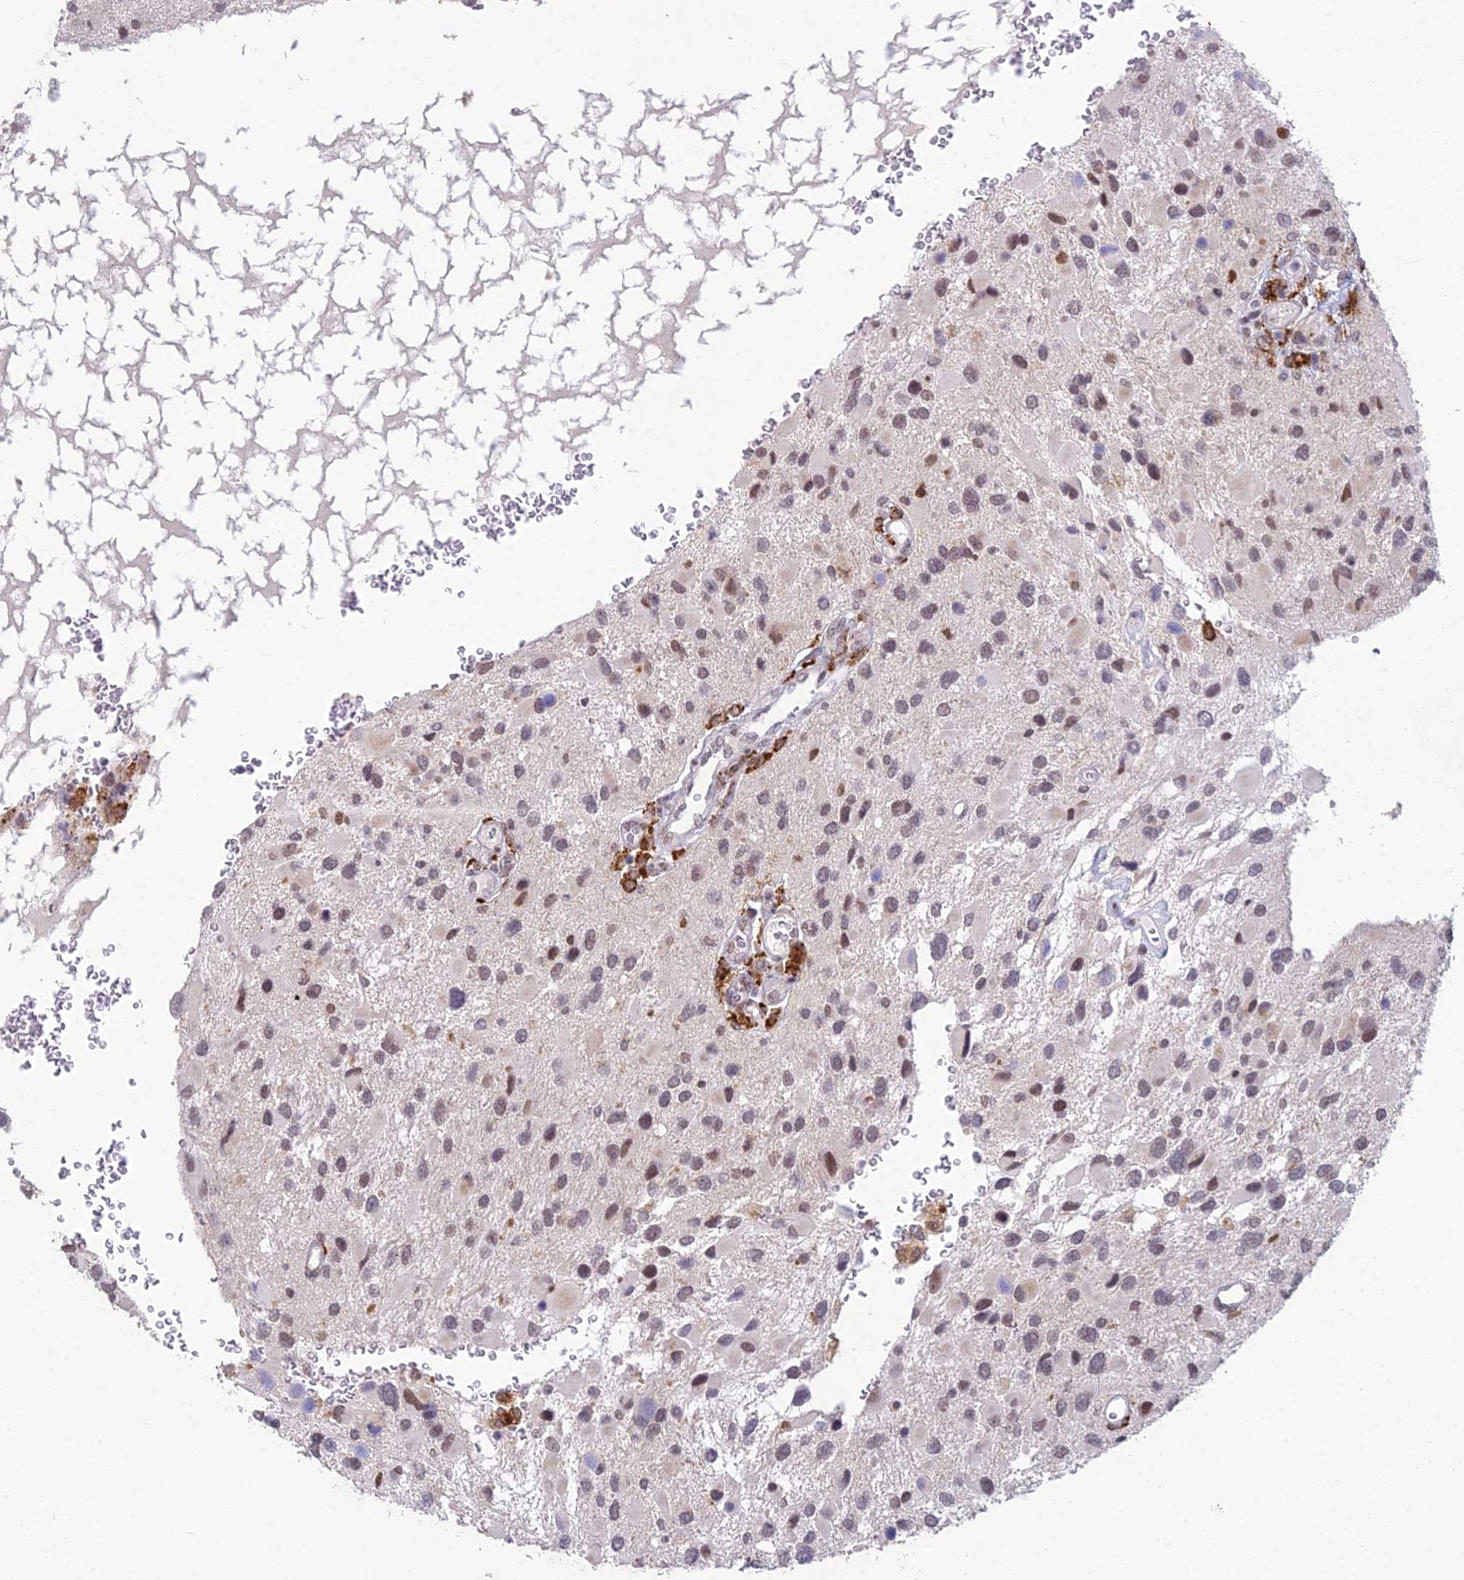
{"staining": {"intensity": "weak", "quantity": ">75%", "location": "nuclear"}, "tissue": "glioma", "cell_type": "Tumor cells", "image_type": "cancer", "snomed": [{"axis": "morphology", "description": "Glioma, malignant, High grade"}, {"axis": "topography", "description": "Brain"}], "caption": "Approximately >75% of tumor cells in human glioma display weak nuclear protein staining as visualized by brown immunohistochemical staining.", "gene": "ABHD17A", "patient": {"sex": "male", "age": 53}}